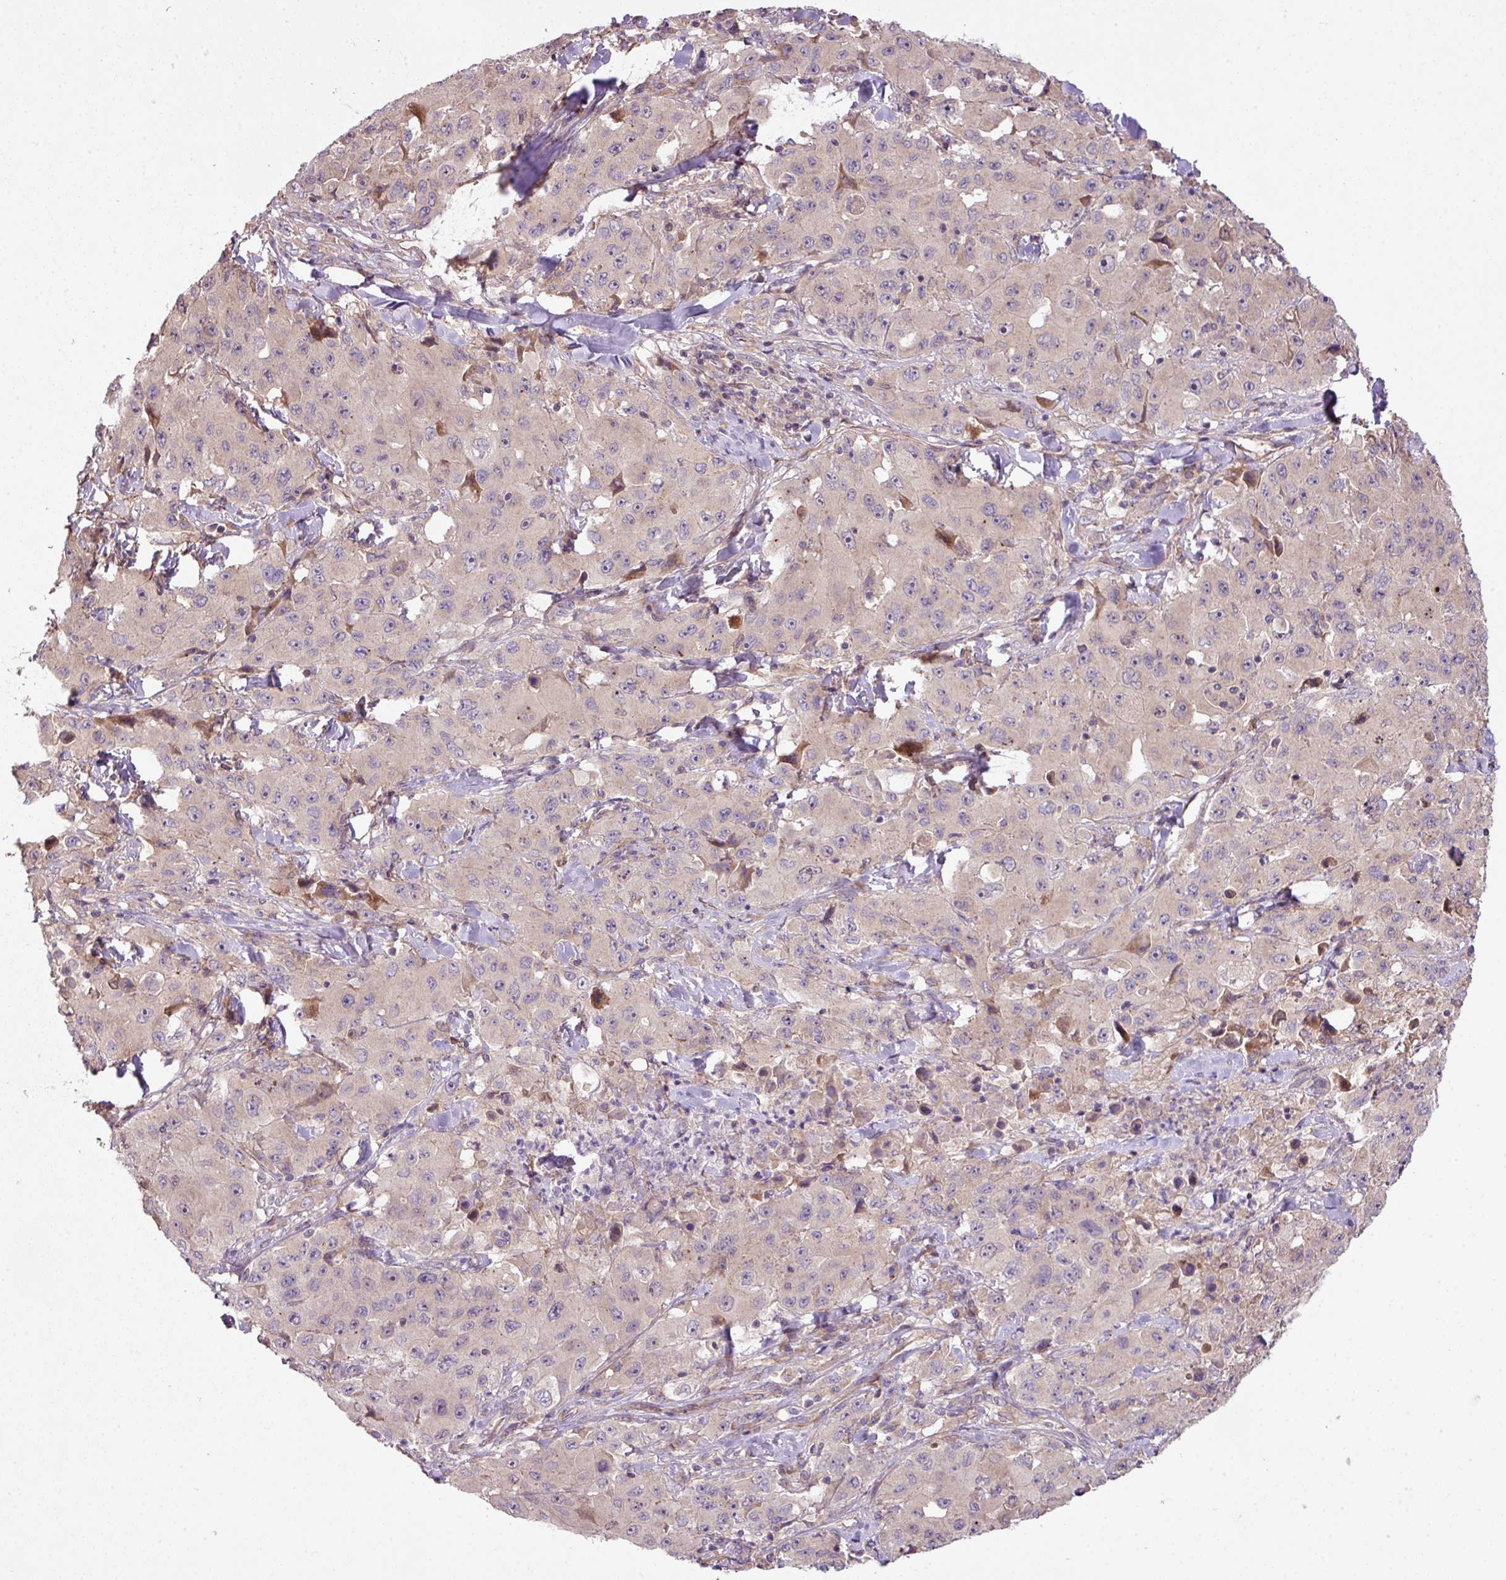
{"staining": {"intensity": "negative", "quantity": "none", "location": "none"}, "tissue": "lung cancer", "cell_type": "Tumor cells", "image_type": "cancer", "snomed": [{"axis": "morphology", "description": "Squamous cell carcinoma, NOS"}, {"axis": "topography", "description": "Lung"}], "caption": "Tumor cells show no significant expression in lung squamous cell carcinoma. Brightfield microscopy of IHC stained with DAB (brown) and hematoxylin (blue), captured at high magnification.", "gene": "COX18", "patient": {"sex": "male", "age": 63}}